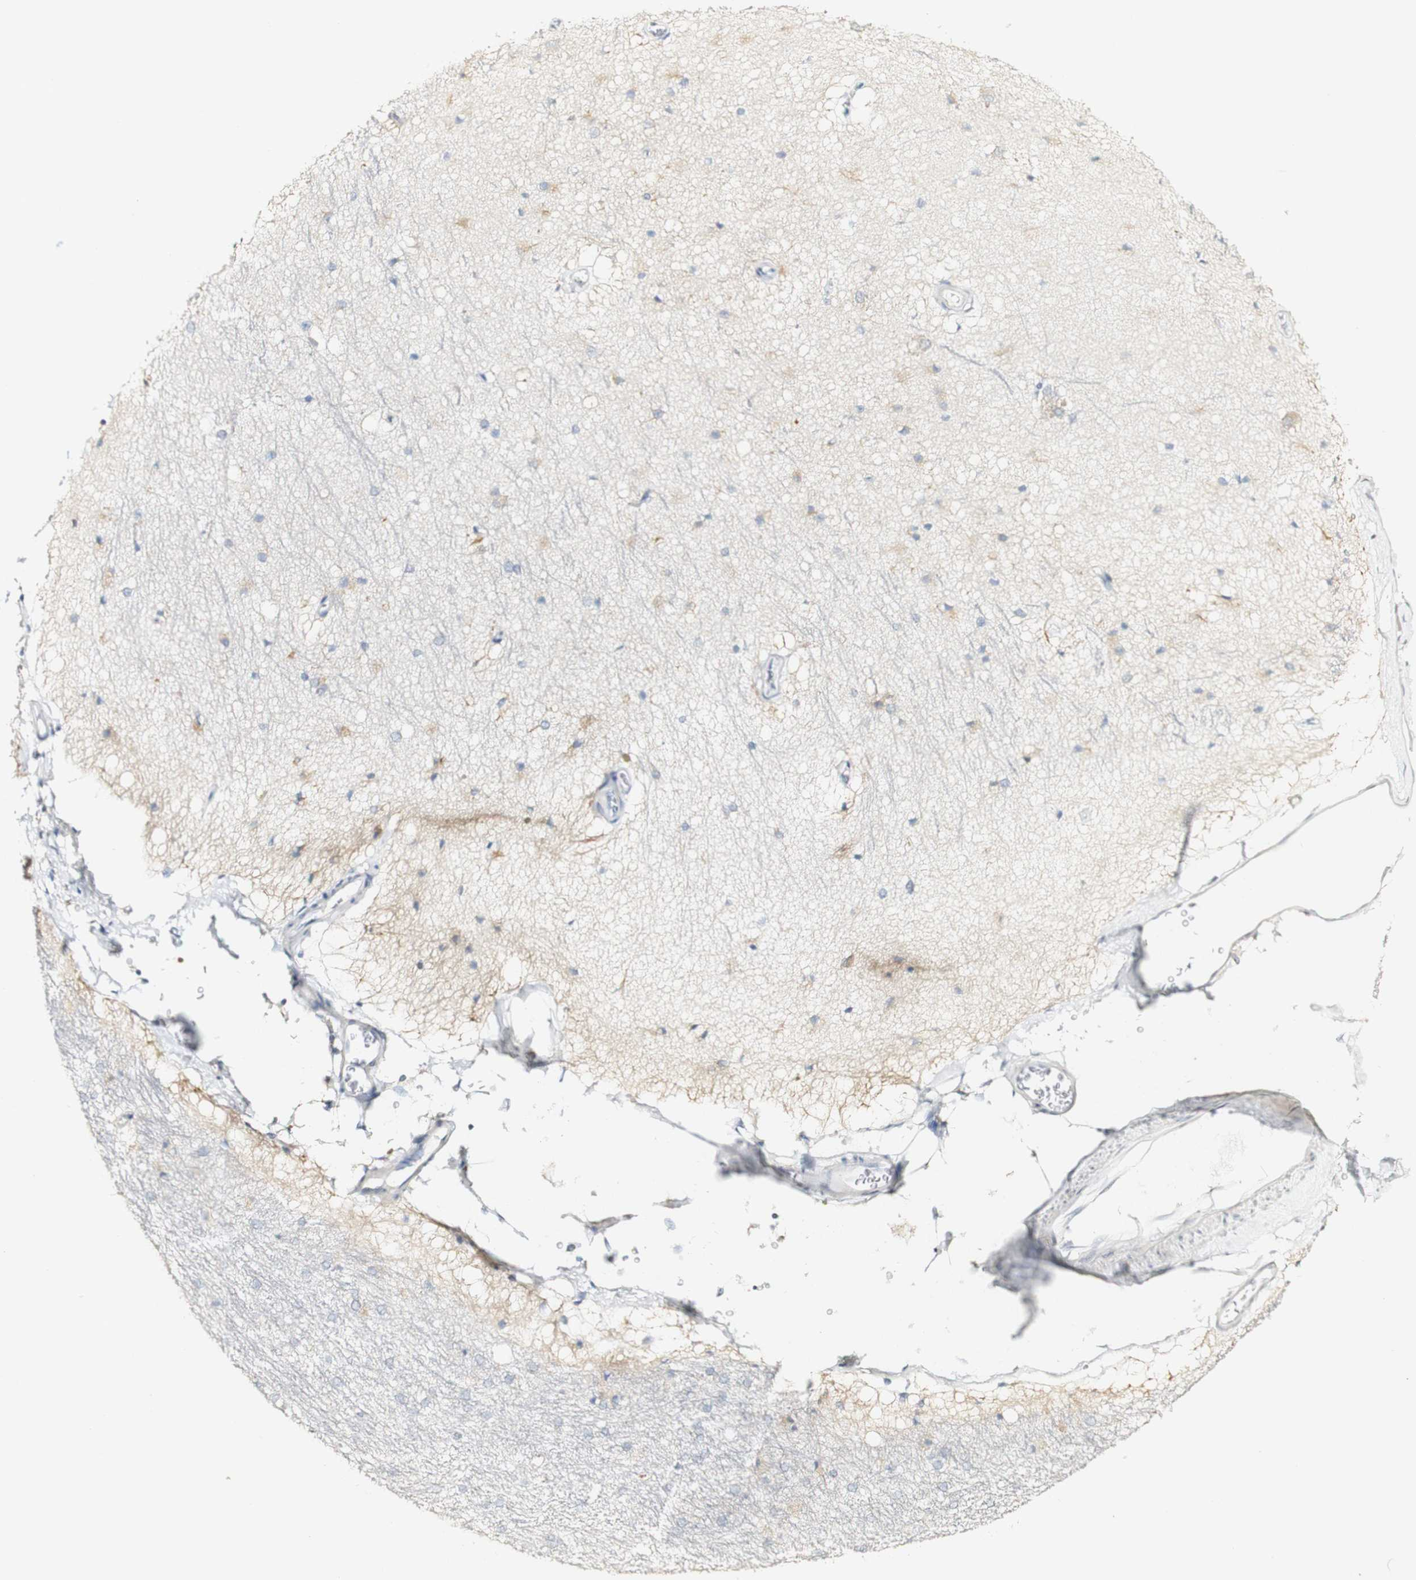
{"staining": {"intensity": "weak", "quantity": "<25%", "location": "cytoplasmic/membranous"}, "tissue": "hippocampus", "cell_type": "Glial cells", "image_type": "normal", "snomed": [{"axis": "morphology", "description": "Normal tissue, NOS"}, {"axis": "topography", "description": "Hippocampus"}], "caption": "Immunohistochemistry micrograph of benign hippocampus stained for a protein (brown), which reveals no staining in glial cells. The staining was performed using DAB (3,3'-diaminobenzidine) to visualize the protein expression in brown, while the nuclei were stained in blue with hematoxylin (Magnification: 20x).", "gene": "FMO3", "patient": {"sex": "female", "age": 19}}